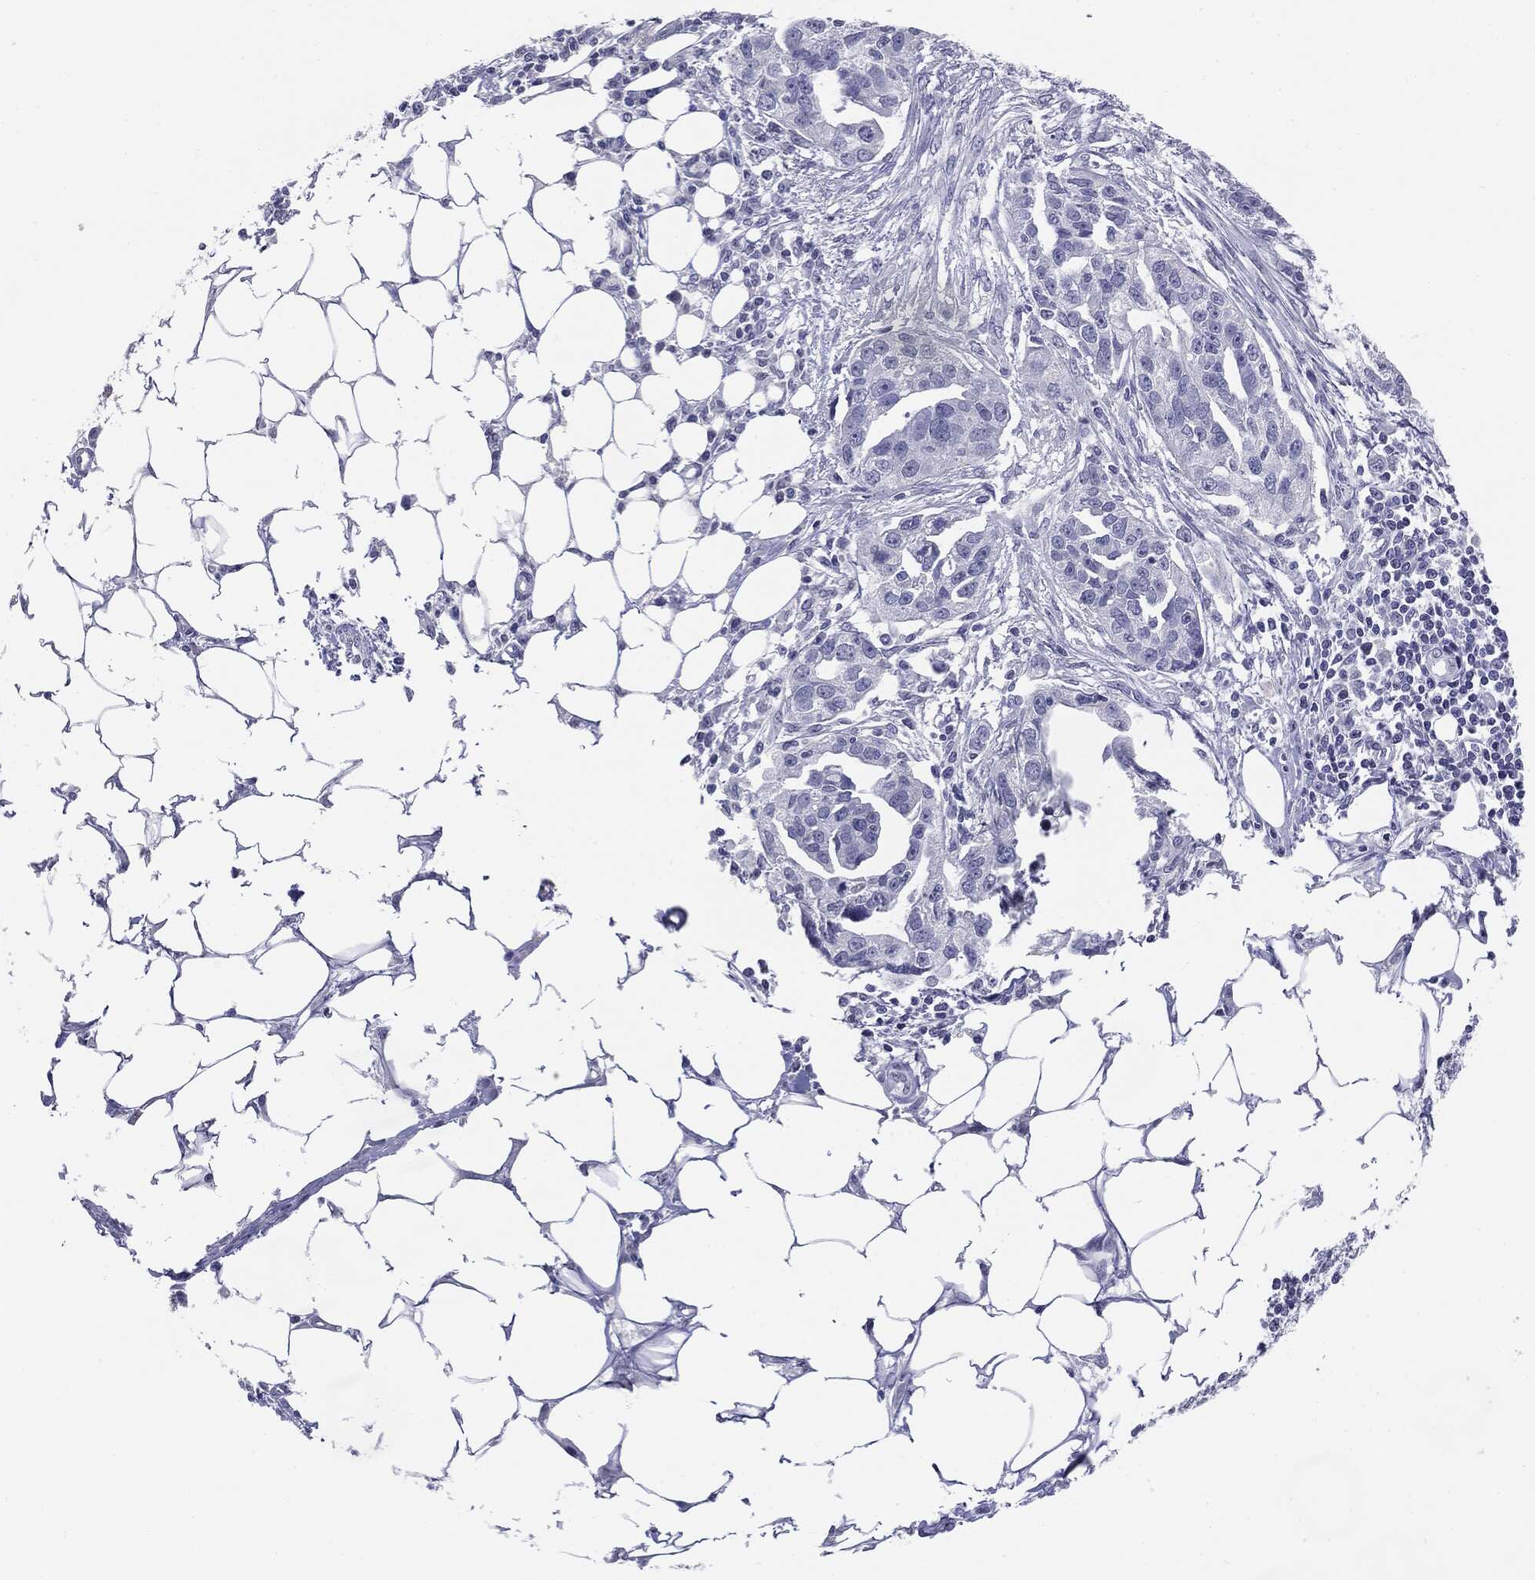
{"staining": {"intensity": "negative", "quantity": "none", "location": "none"}, "tissue": "ovarian cancer", "cell_type": "Tumor cells", "image_type": "cancer", "snomed": [{"axis": "morphology", "description": "Carcinoma, endometroid"}, {"axis": "morphology", "description": "Cystadenocarcinoma, serous, NOS"}, {"axis": "topography", "description": "Ovary"}], "caption": "High magnification brightfield microscopy of ovarian endometroid carcinoma stained with DAB (3,3'-diaminobenzidine) (brown) and counterstained with hematoxylin (blue): tumor cells show no significant positivity.", "gene": "SERPINB4", "patient": {"sex": "female", "age": 45}}